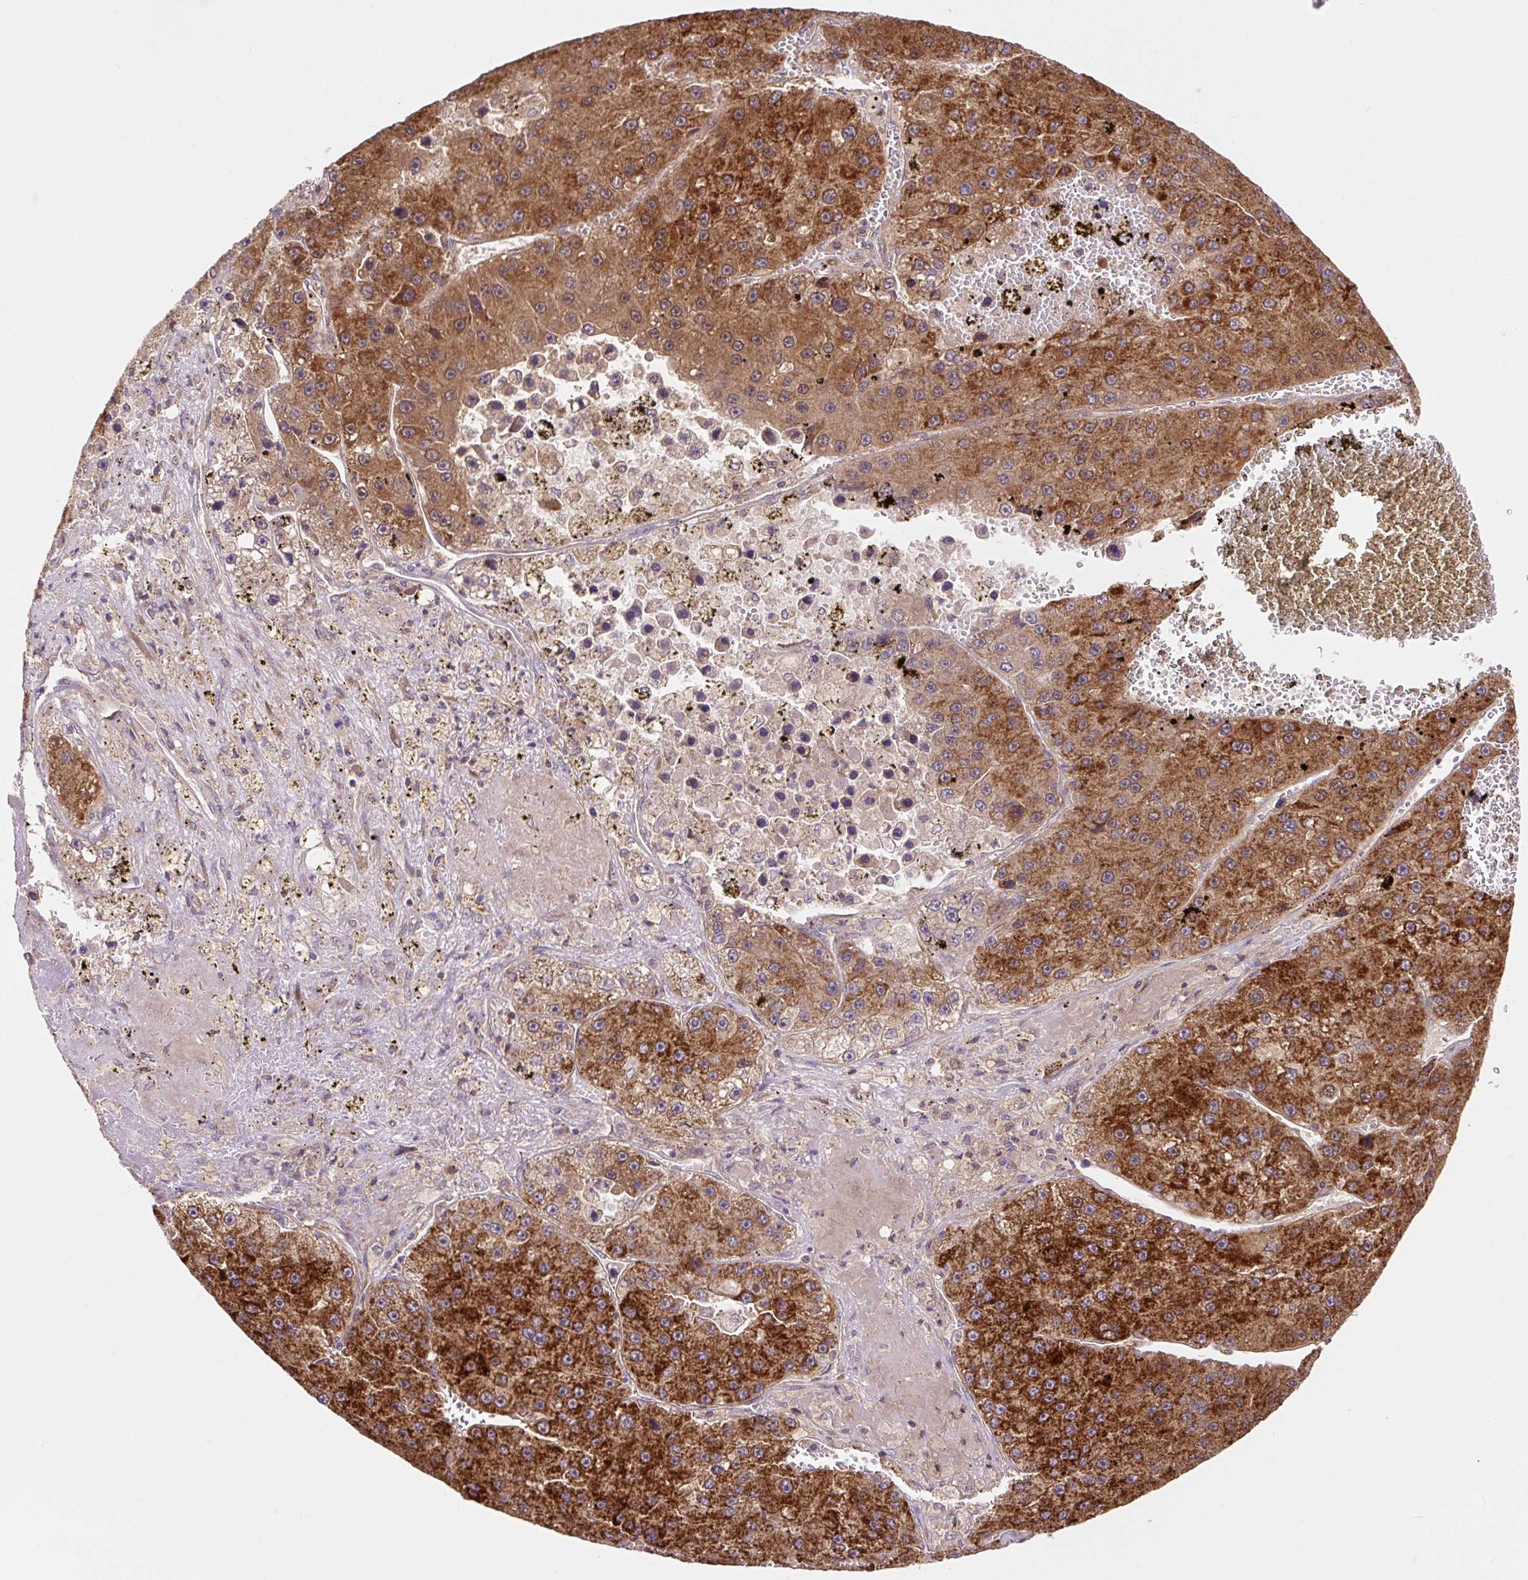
{"staining": {"intensity": "strong", "quantity": ">75%", "location": "cytoplasmic/membranous"}, "tissue": "liver cancer", "cell_type": "Tumor cells", "image_type": "cancer", "snomed": [{"axis": "morphology", "description": "Carcinoma, Hepatocellular, NOS"}, {"axis": "topography", "description": "Liver"}], "caption": "The photomicrograph exhibits immunohistochemical staining of liver cancer. There is strong cytoplasmic/membranous staining is seen in approximately >75% of tumor cells.", "gene": "TRIAP1", "patient": {"sex": "female", "age": 73}}